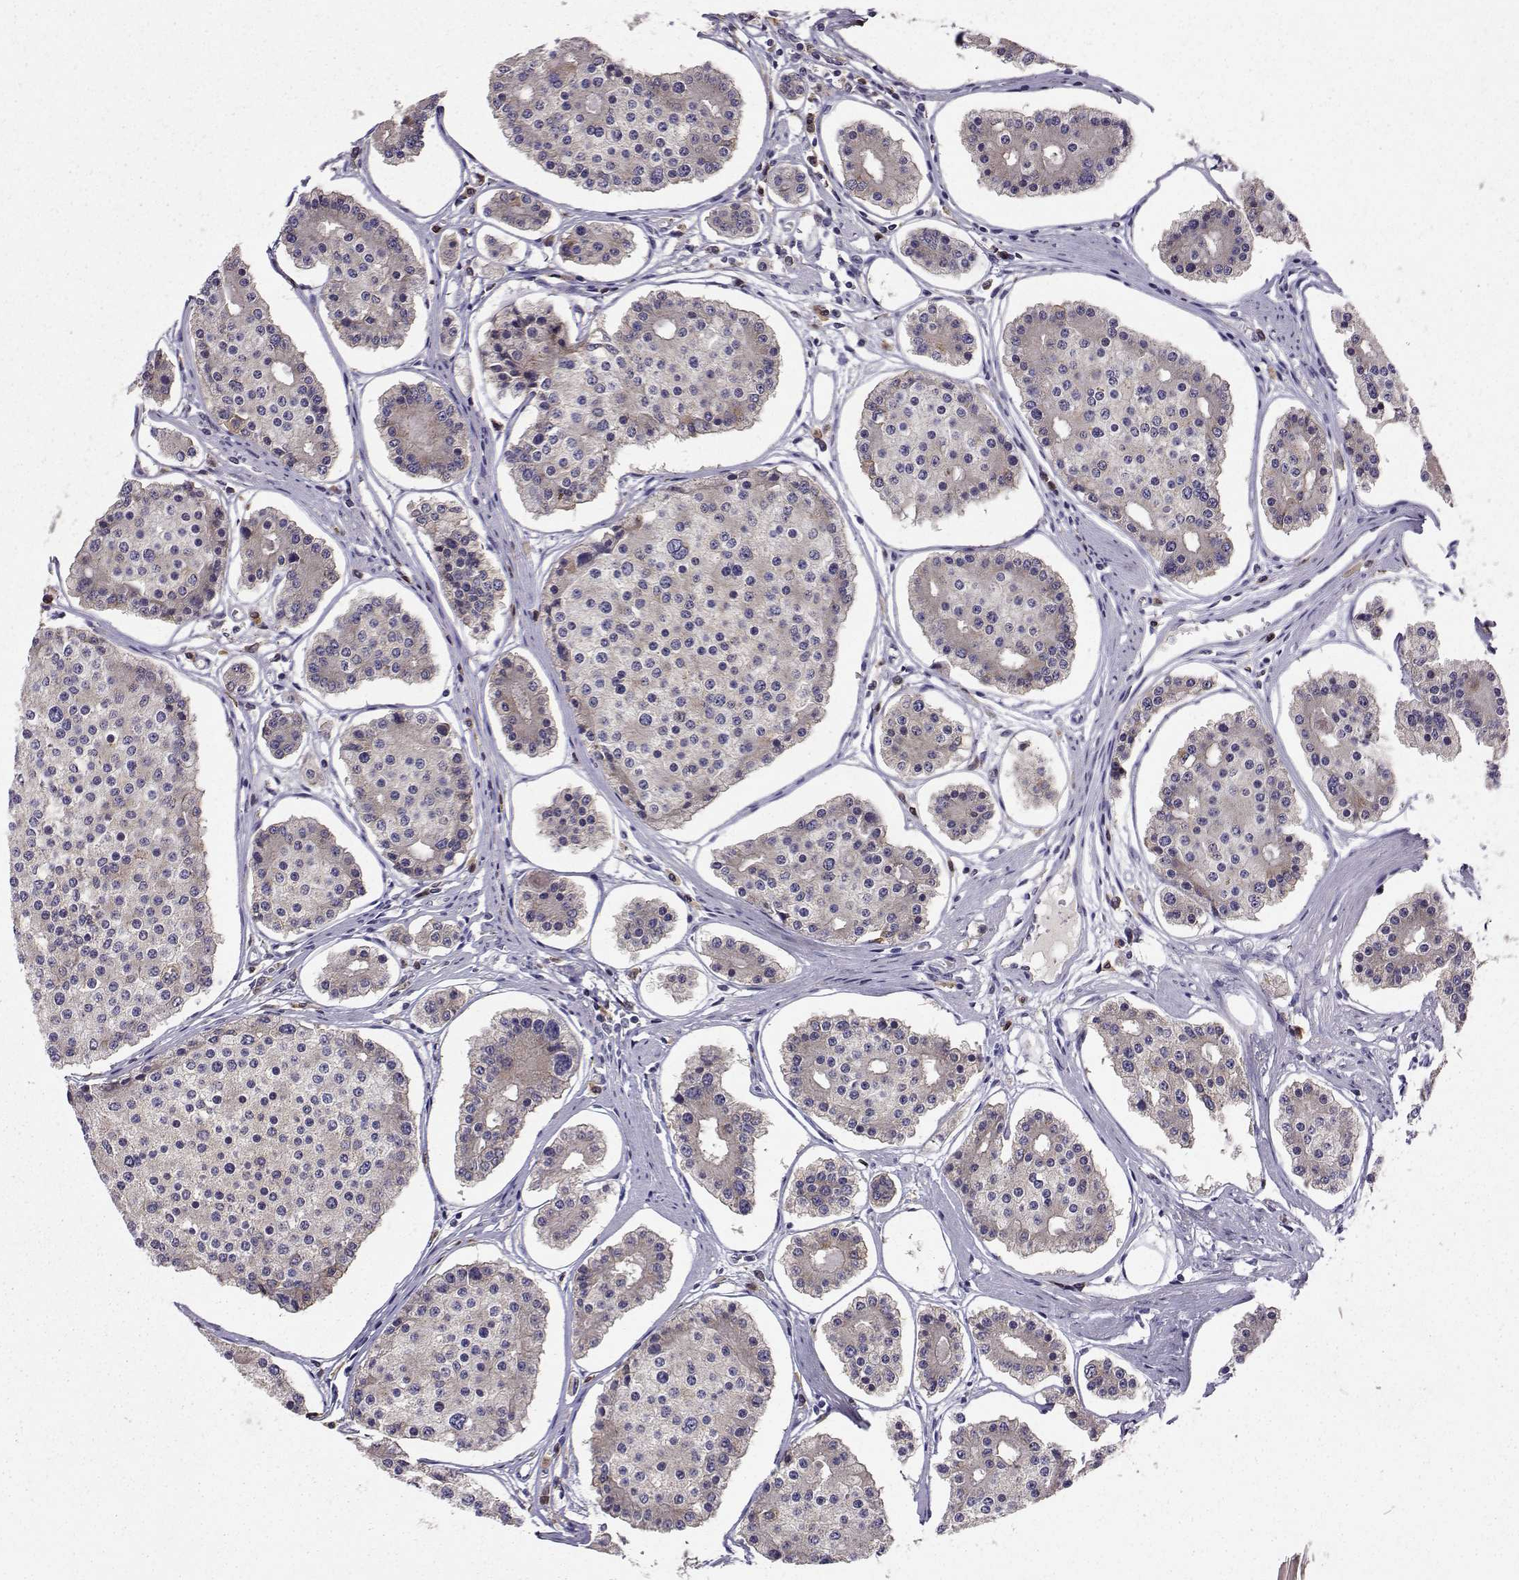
{"staining": {"intensity": "moderate", "quantity": "25%-75%", "location": "cytoplasmic/membranous"}, "tissue": "carcinoid", "cell_type": "Tumor cells", "image_type": "cancer", "snomed": [{"axis": "morphology", "description": "Carcinoid, malignant, NOS"}, {"axis": "topography", "description": "Small intestine"}], "caption": "Moderate cytoplasmic/membranous positivity is identified in approximately 25%-75% of tumor cells in carcinoid (malignant).", "gene": "STXBP5", "patient": {"sex": "female", "age": 65}}